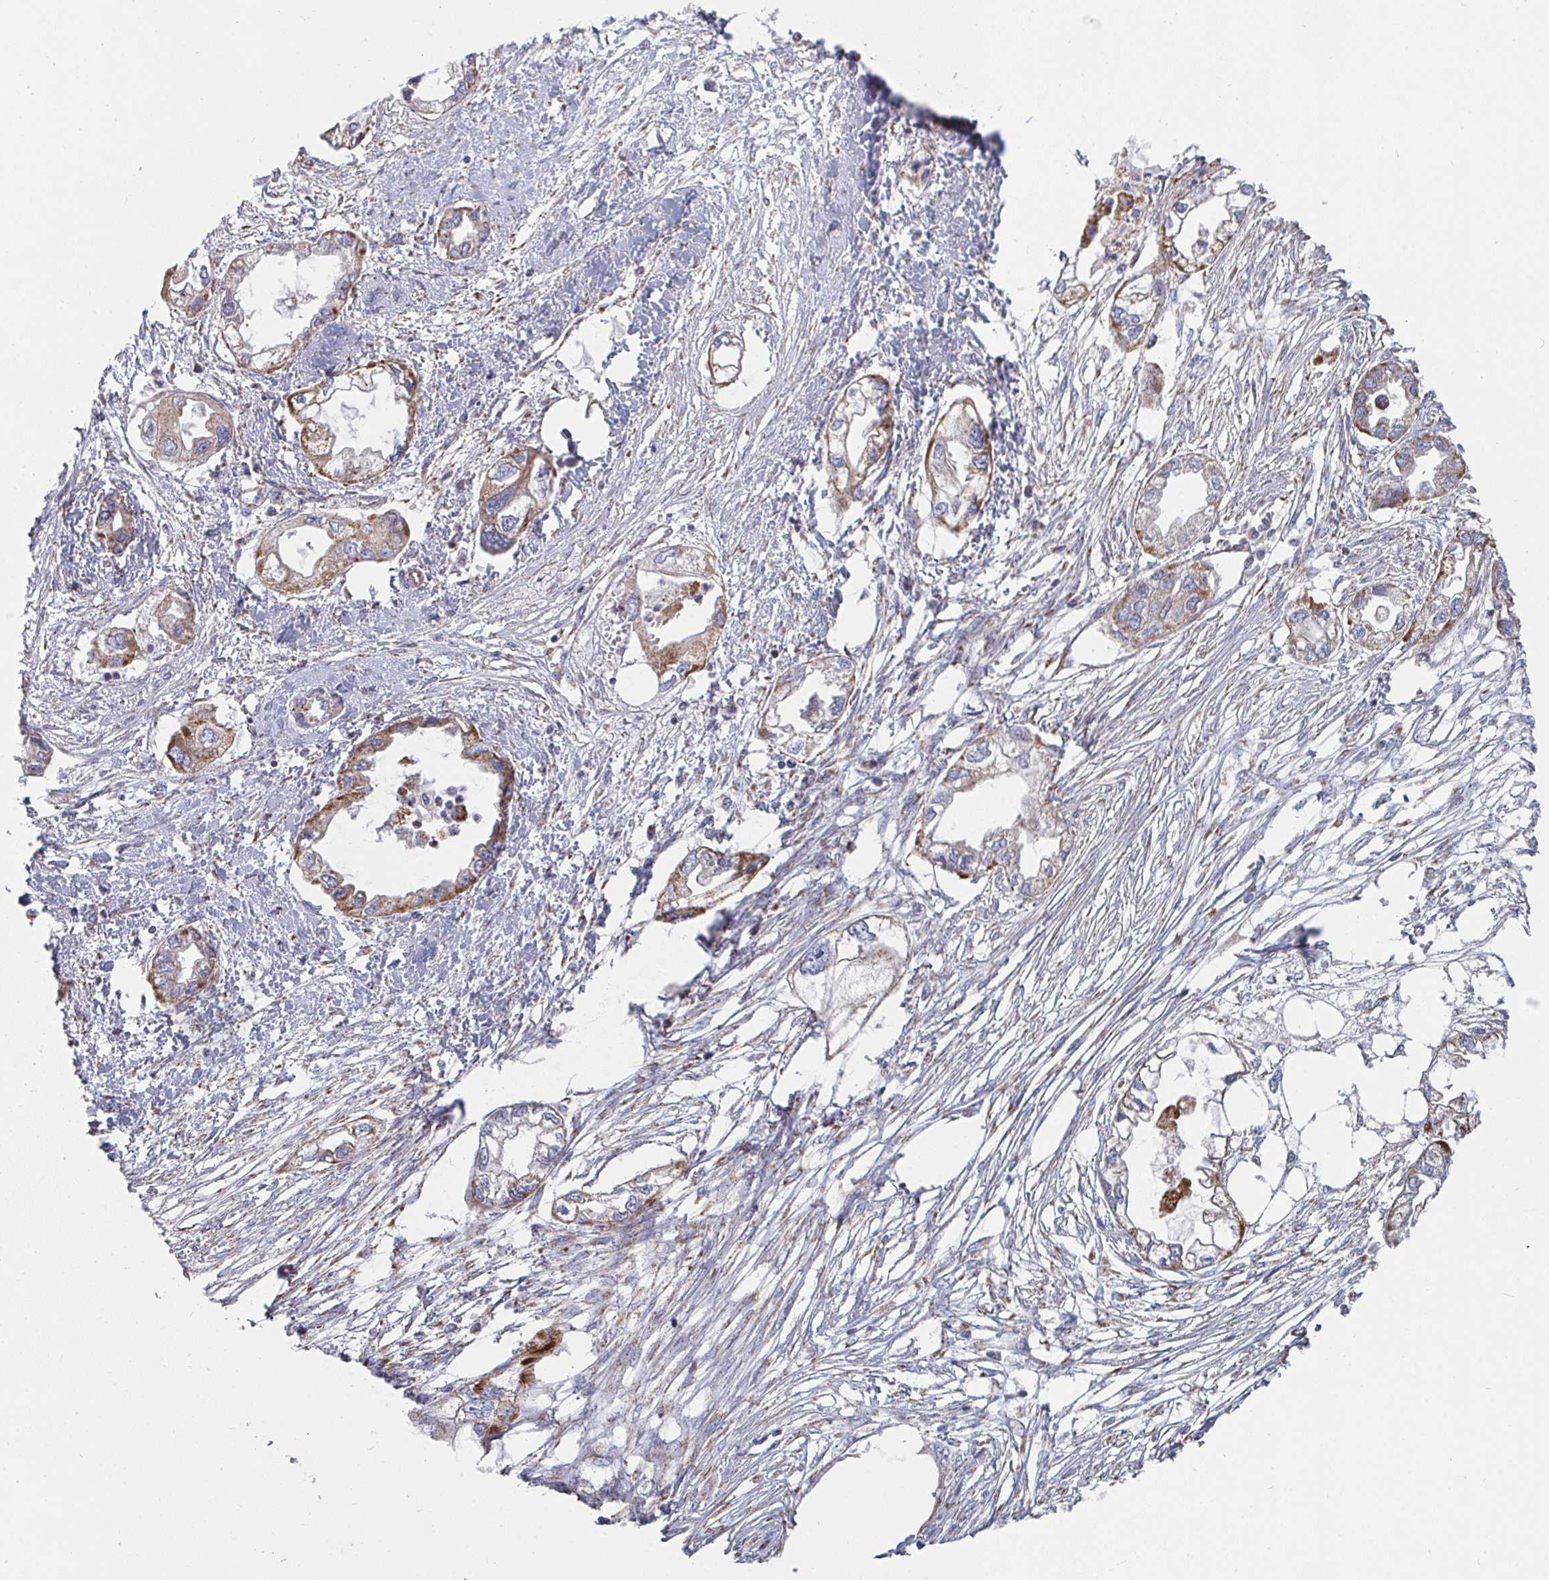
{"staining": {"intensity": "moderate", "quantity": "25%-75%", "location": "cytoplasmic/membranous"}, "tissue": "endometrial cancer", "cell_type": "Tumor cells", "image_type": "cancer", "snomed": [{"axis": "morphology", "description": "Adenocarcinoma, NOS"}, {"axis": "morphology", "description": "Adenocarcinoma, metastatic, NOS"}, {"axis": "topography", "description": "Adipose tissue"}, {"axis": "topography", "description": "Endometrium"}], "caption": "Tumor cells demonstrate medium levels of moderate cytoplasmic/membranous staining in about 25%-75% of cells in adenocarcinoma (endometrial). Using DAB (3,3'-diaminobenzidine) (brown) and hematoxylin (blue) stains, captured at high magnification using brightfield microscopy.", "gene": "FAHD1", "patient": {"sex": "female", "age": 67}}